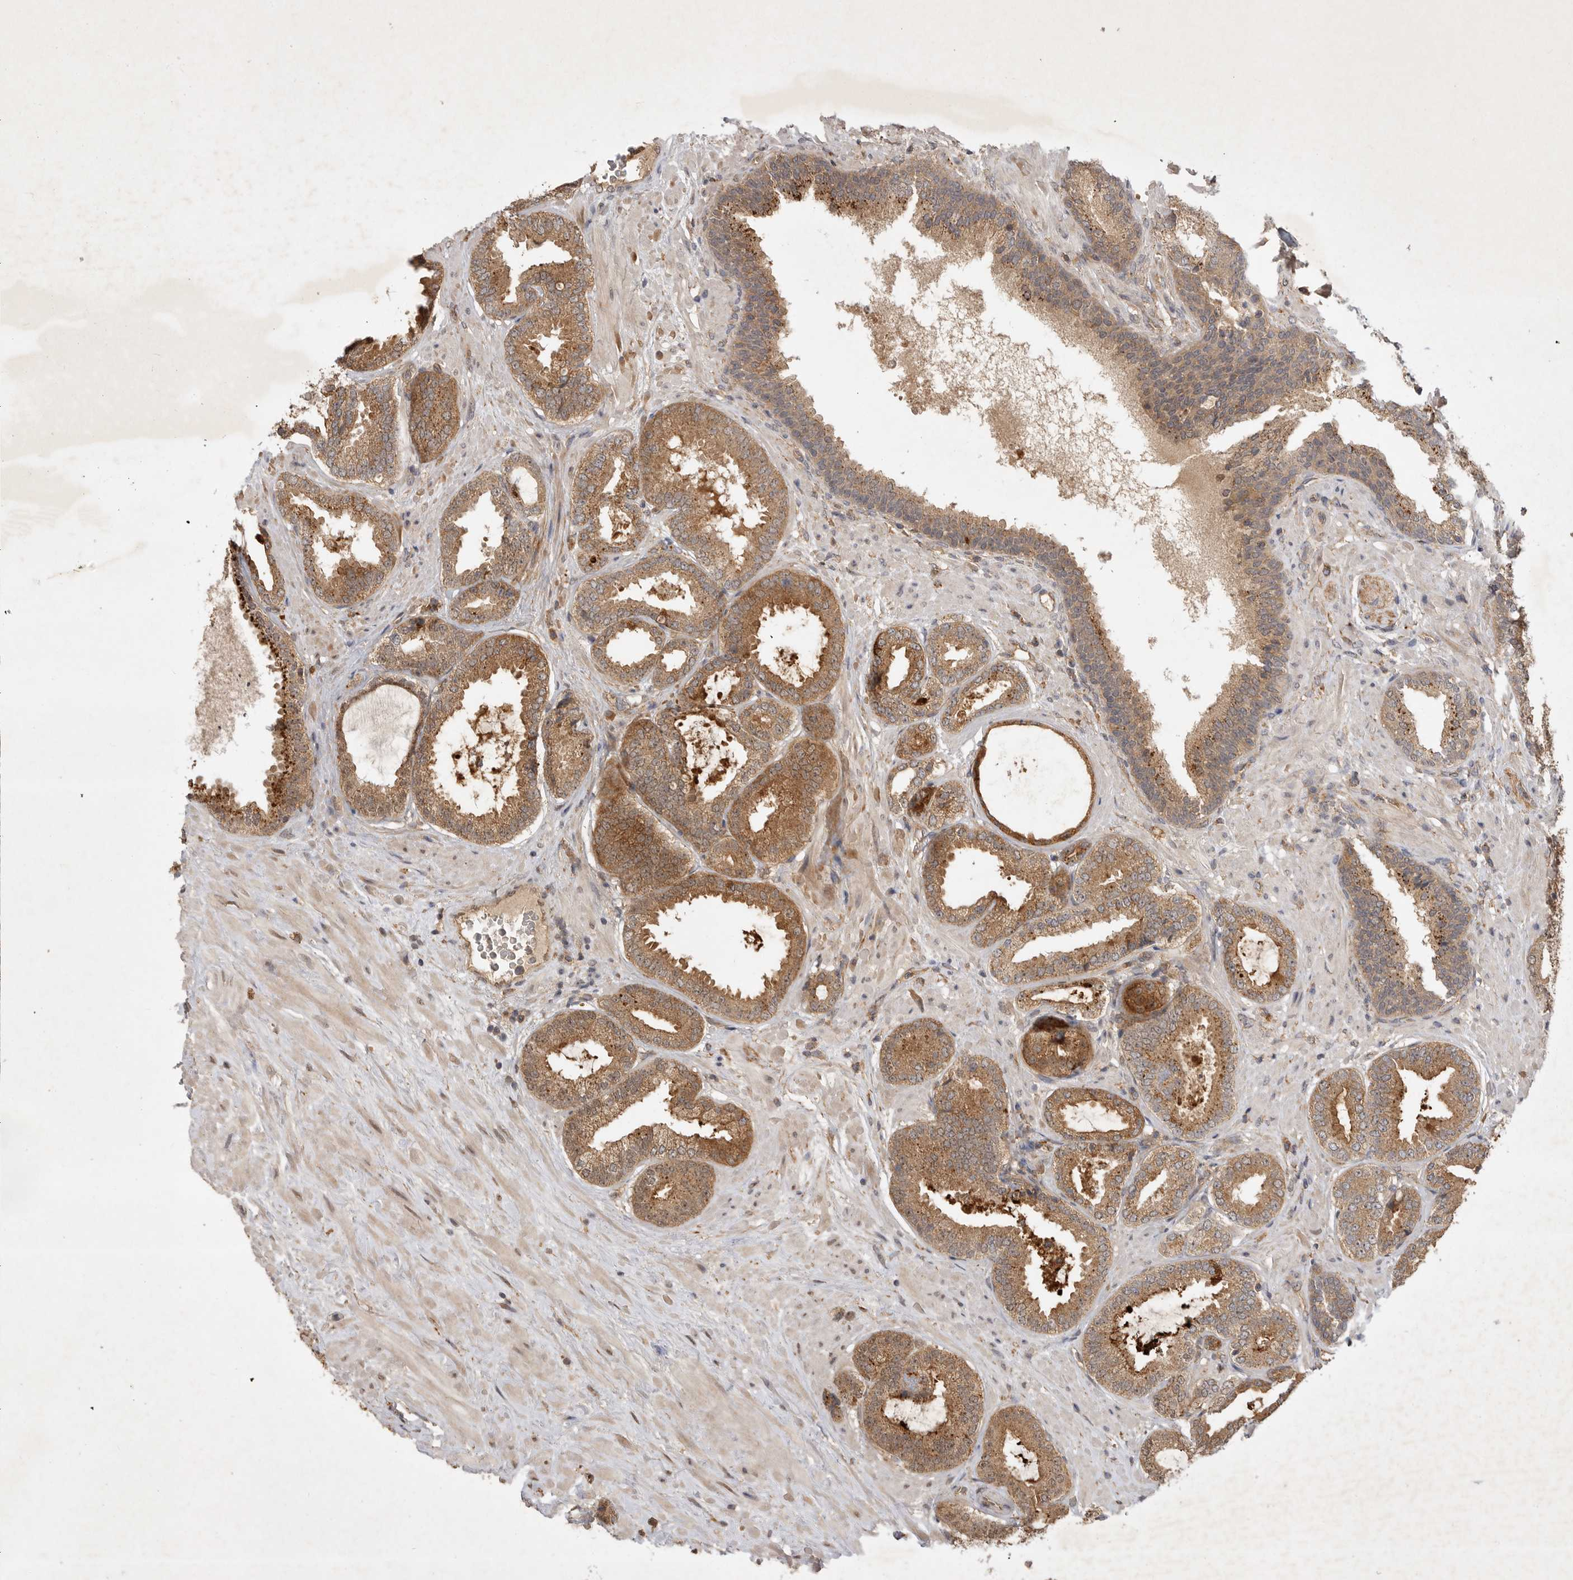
{"staining": {"intensity": "strong", "quantity": ">75%", "location": "cytoplasmic/membranous"}, "tissue": "prostate cancer", "cell_type": "Tumor cells", "image_type": "cancer", "snomed": [{"axis": "morphology", "description": "Adenocarcinoma, Low grade"}, {"axis": "topography", "description": "Prostate"}], "caption": "This image displays prostate cancer (low-grade adenocarcinoma) stained with IHC to label a protein in brown. The cytoplasmic/membranous of tumor cells show strong positivity for the protein. Nuclei are counter-stained blue.", "gene": "ZNF232", "patient": {"sex": "male", "age": 71}}